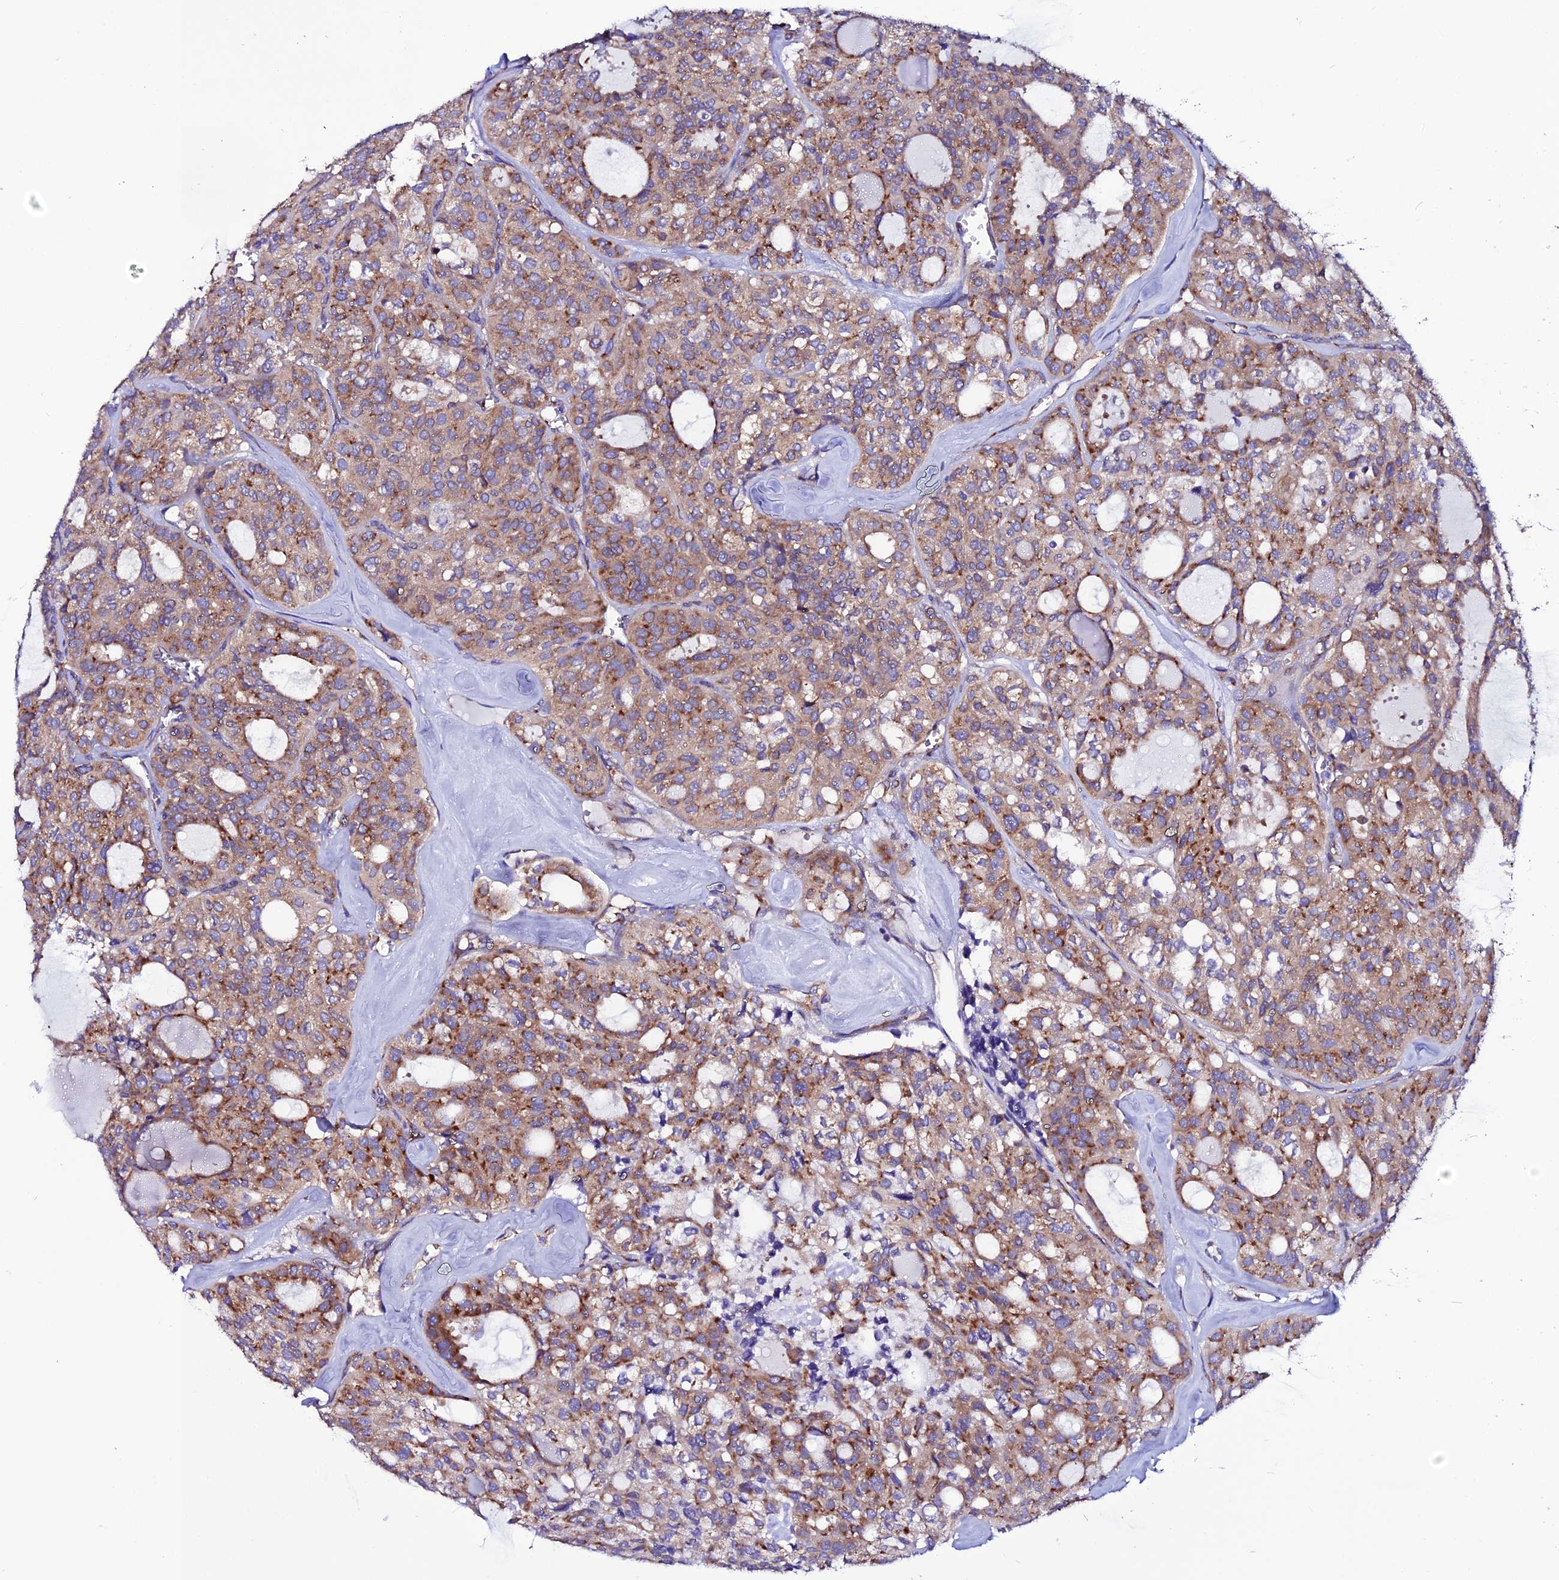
{"staining": {"intensity": "moderate", "quantity": ">75%", "location": "cytoplasmic/membranous"}, "tissue": "thyroid cancer", "cell_type": "Tumor cells", "image_type": "cancer", "snomed": [{"axis": "morphology", "description": "Follicular adenoma carcinoma, NOS"}, {"axis": "topography", "description": "Thyroid gland"}], "caption": "Immunohistochemistry staining of thyroid cancer, which reveals medium levels of moderate cytoplasmic/membranous expression in about >75% of tumor cells indicating moderate cytoplasmic/membranous protein staining. The staining was performed using DAB (3,3'-diaminobenzidine) (brown) for protein detection and nuclei were counterstained in hematoxylin (blue).", "gene": "EEF1G", "patient": {"sex": "male", "age": 75}}